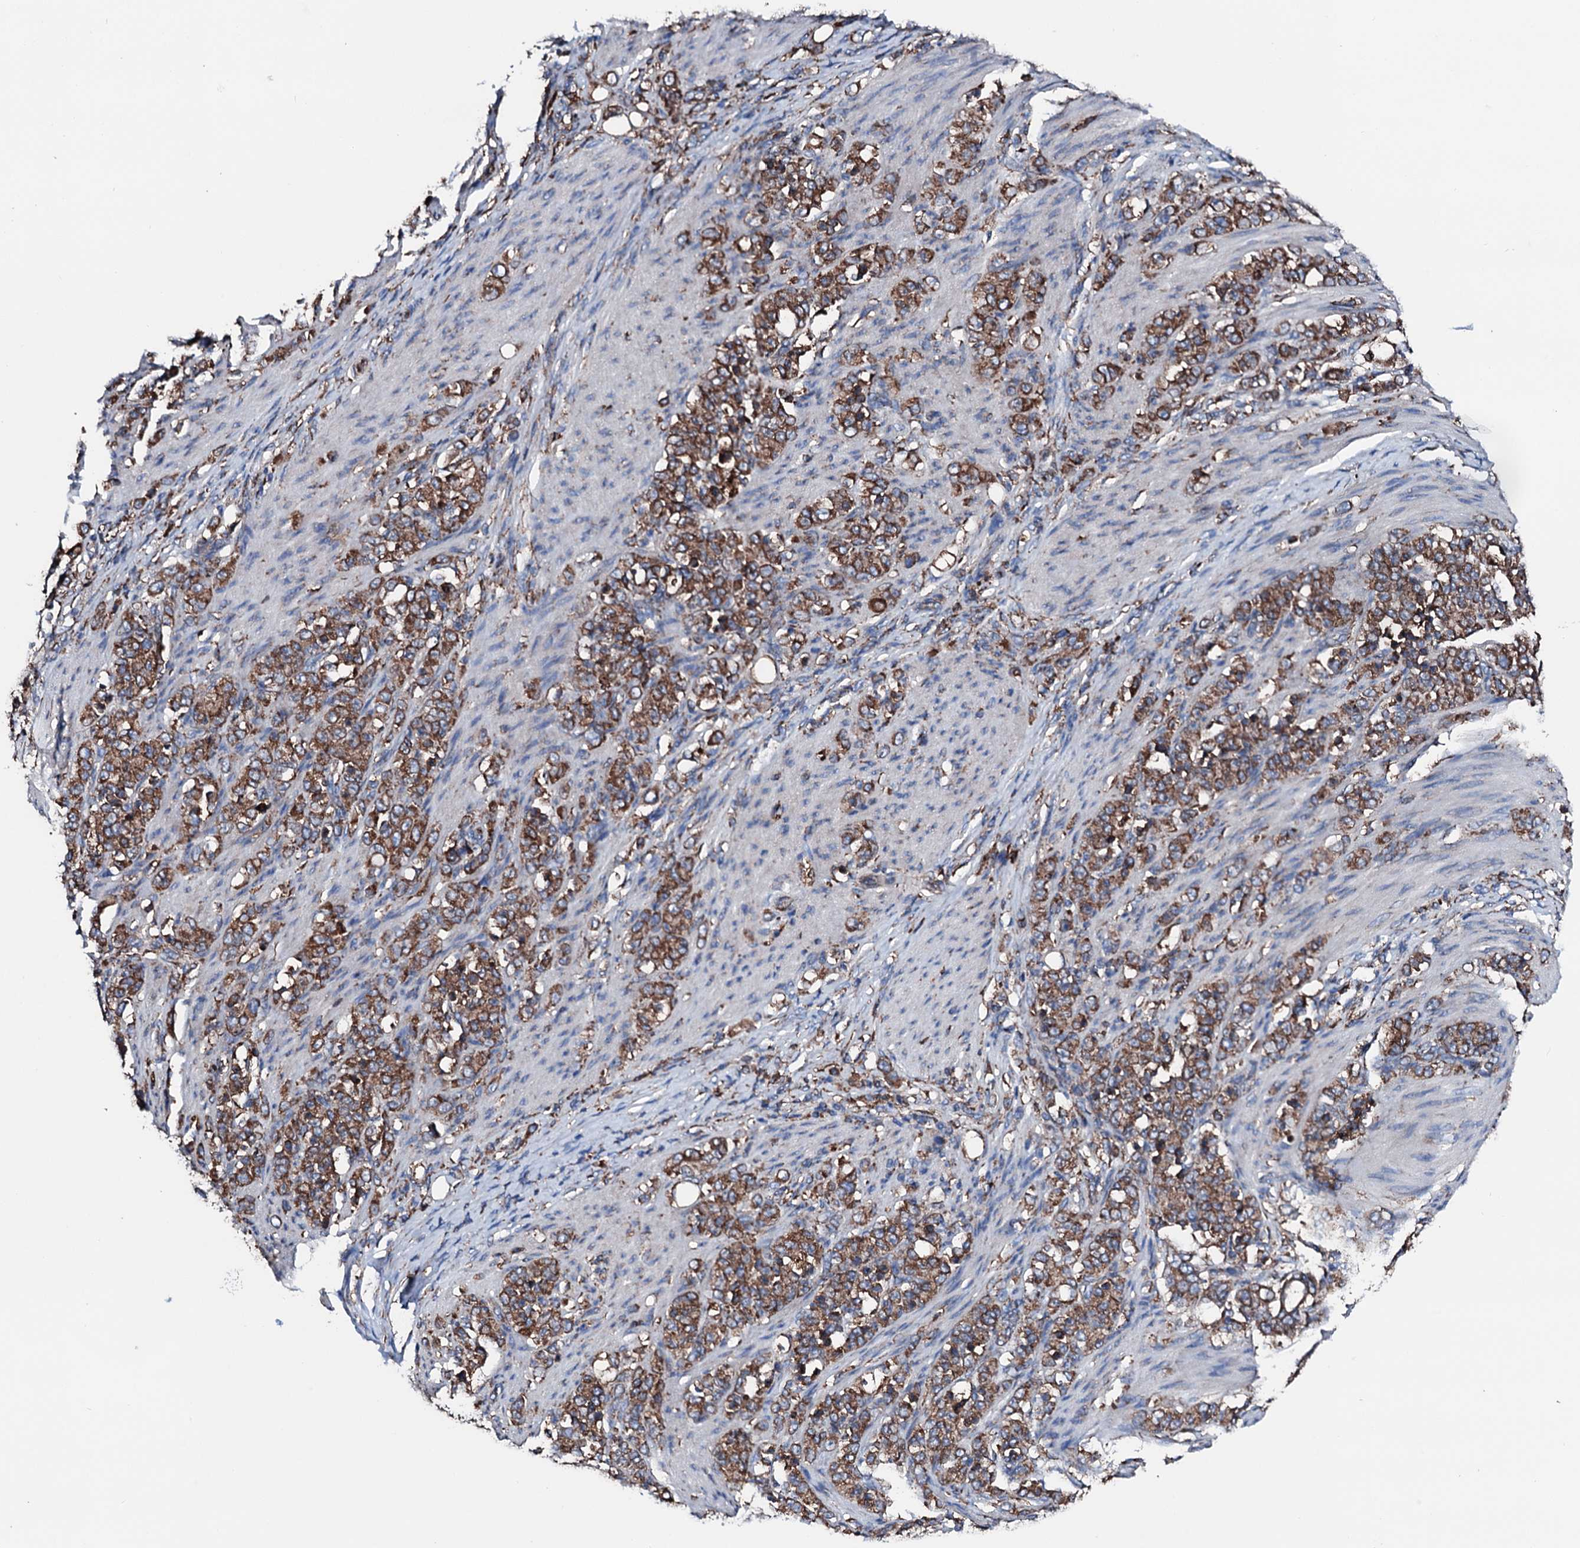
{"staining": {"intensity": "strong", "quantity": ">75%", "location": "cytoplasmic/membranous"}, "tissue": "stomach cancer", "cell_type": "Tumor cells", "image_type": "cancer", "snomed": [{"axis": "morphology", "description": "Adenocarcinoma, NOS"}, {"axis": "topography", "description": "Stomach"}], "caption": "Human stomach cancer stained with a brown dye shows strong cytoplasmic/membranous positive positivity in about >75% of tumor cells.", "gene": "AMDHD1", "patient": {"sex": "female", "age": 79}}